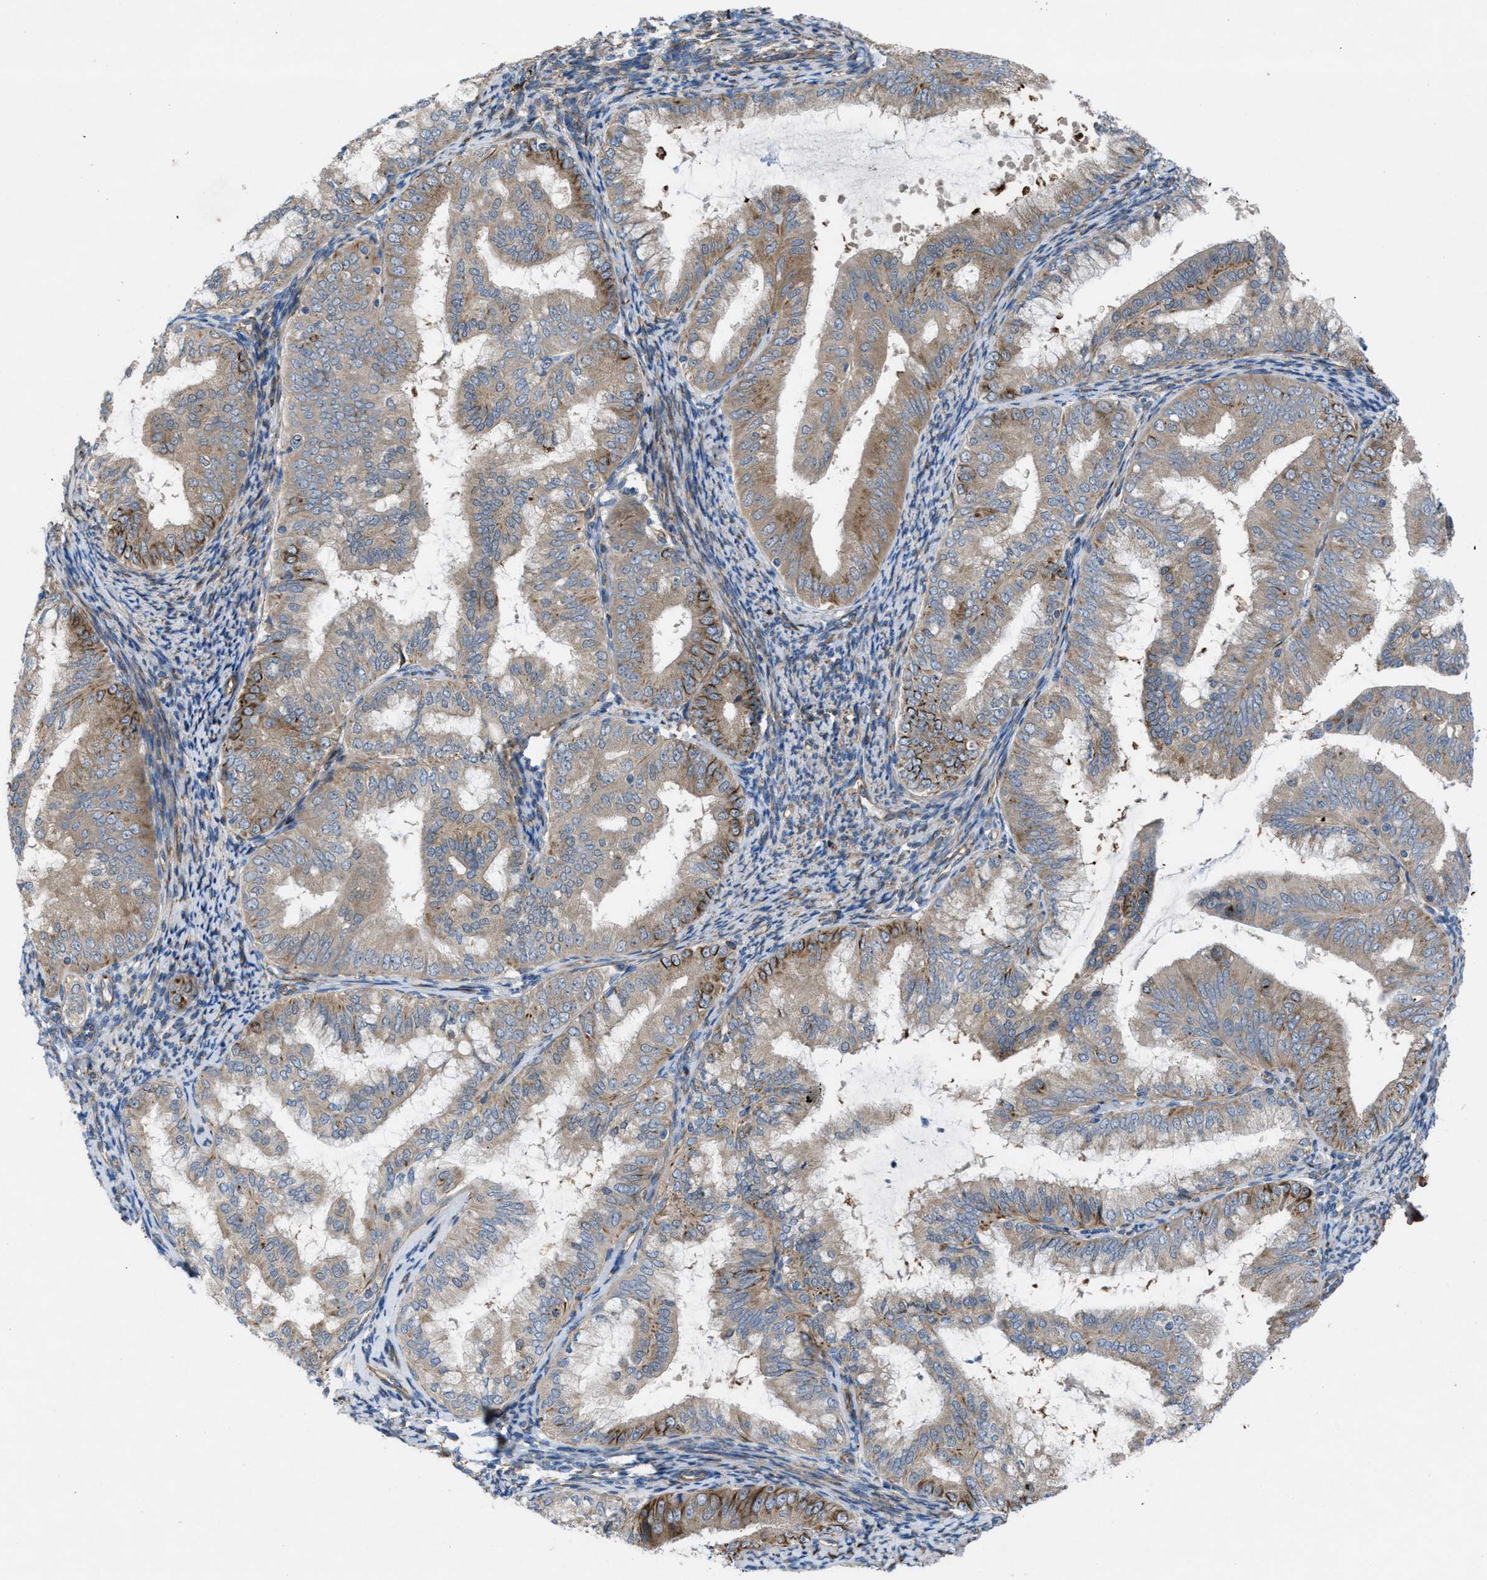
{"staining": {"intensity": "moderate", "quantity": "<25%", "location": "cytoplasmic/membranous"}, "tissue": "endometrial cancer", "cell_type": "Tumor cells", "image_type": "cancer", "snomed": [{"axis": "morphology", "description": "Adenocarcinoma, NOS"}, {"axis": "topography", "description": "Endometrium"}], "caption": "Endometrial cancer stained for a protein displays moderate cytoplasmic/membranous positivity in tumor cells.", "gene": "SLC6A9", "patient": {"sex": "female", "age": 63}}